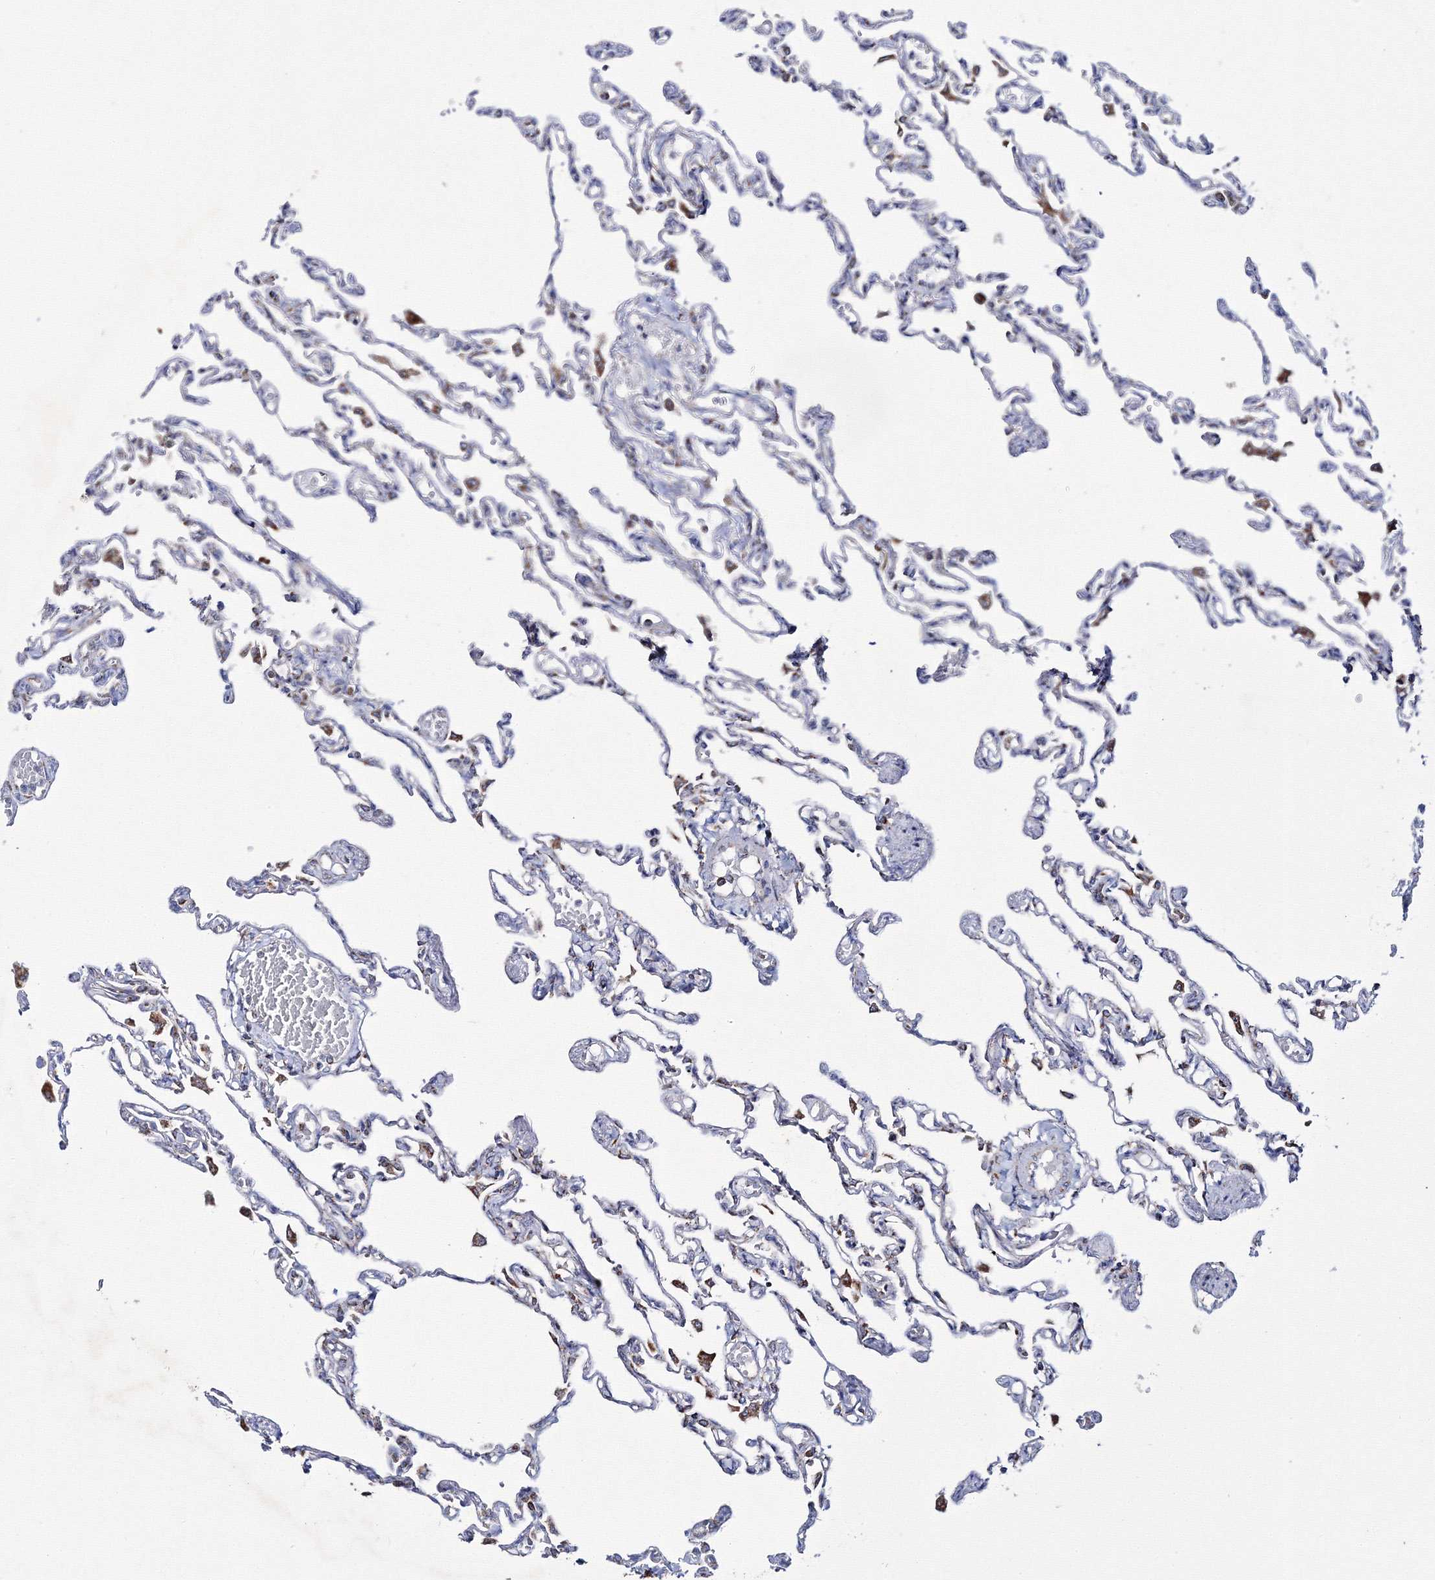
{"staining": {"intensity": "strong", "quantity": "<25%", "location": "cytoplasmic/membranous"}, "tissue": "lung", "cell_type": "Alveolar cells", "image_type": "normal", "snomed": [{"axis": "morphology", "description": "Normal tissue, NOS"}, {"axis": "topography", "description": "Lung"}], "caption": "An IHC micrograph of unremarkable tissue is shown. Protein staining in brown labels strong cytoplasmic/membranous positivity in lung within alveolar cells.", "gene": "IGSF9", "patient": {"sex": "male", "age": 21}}